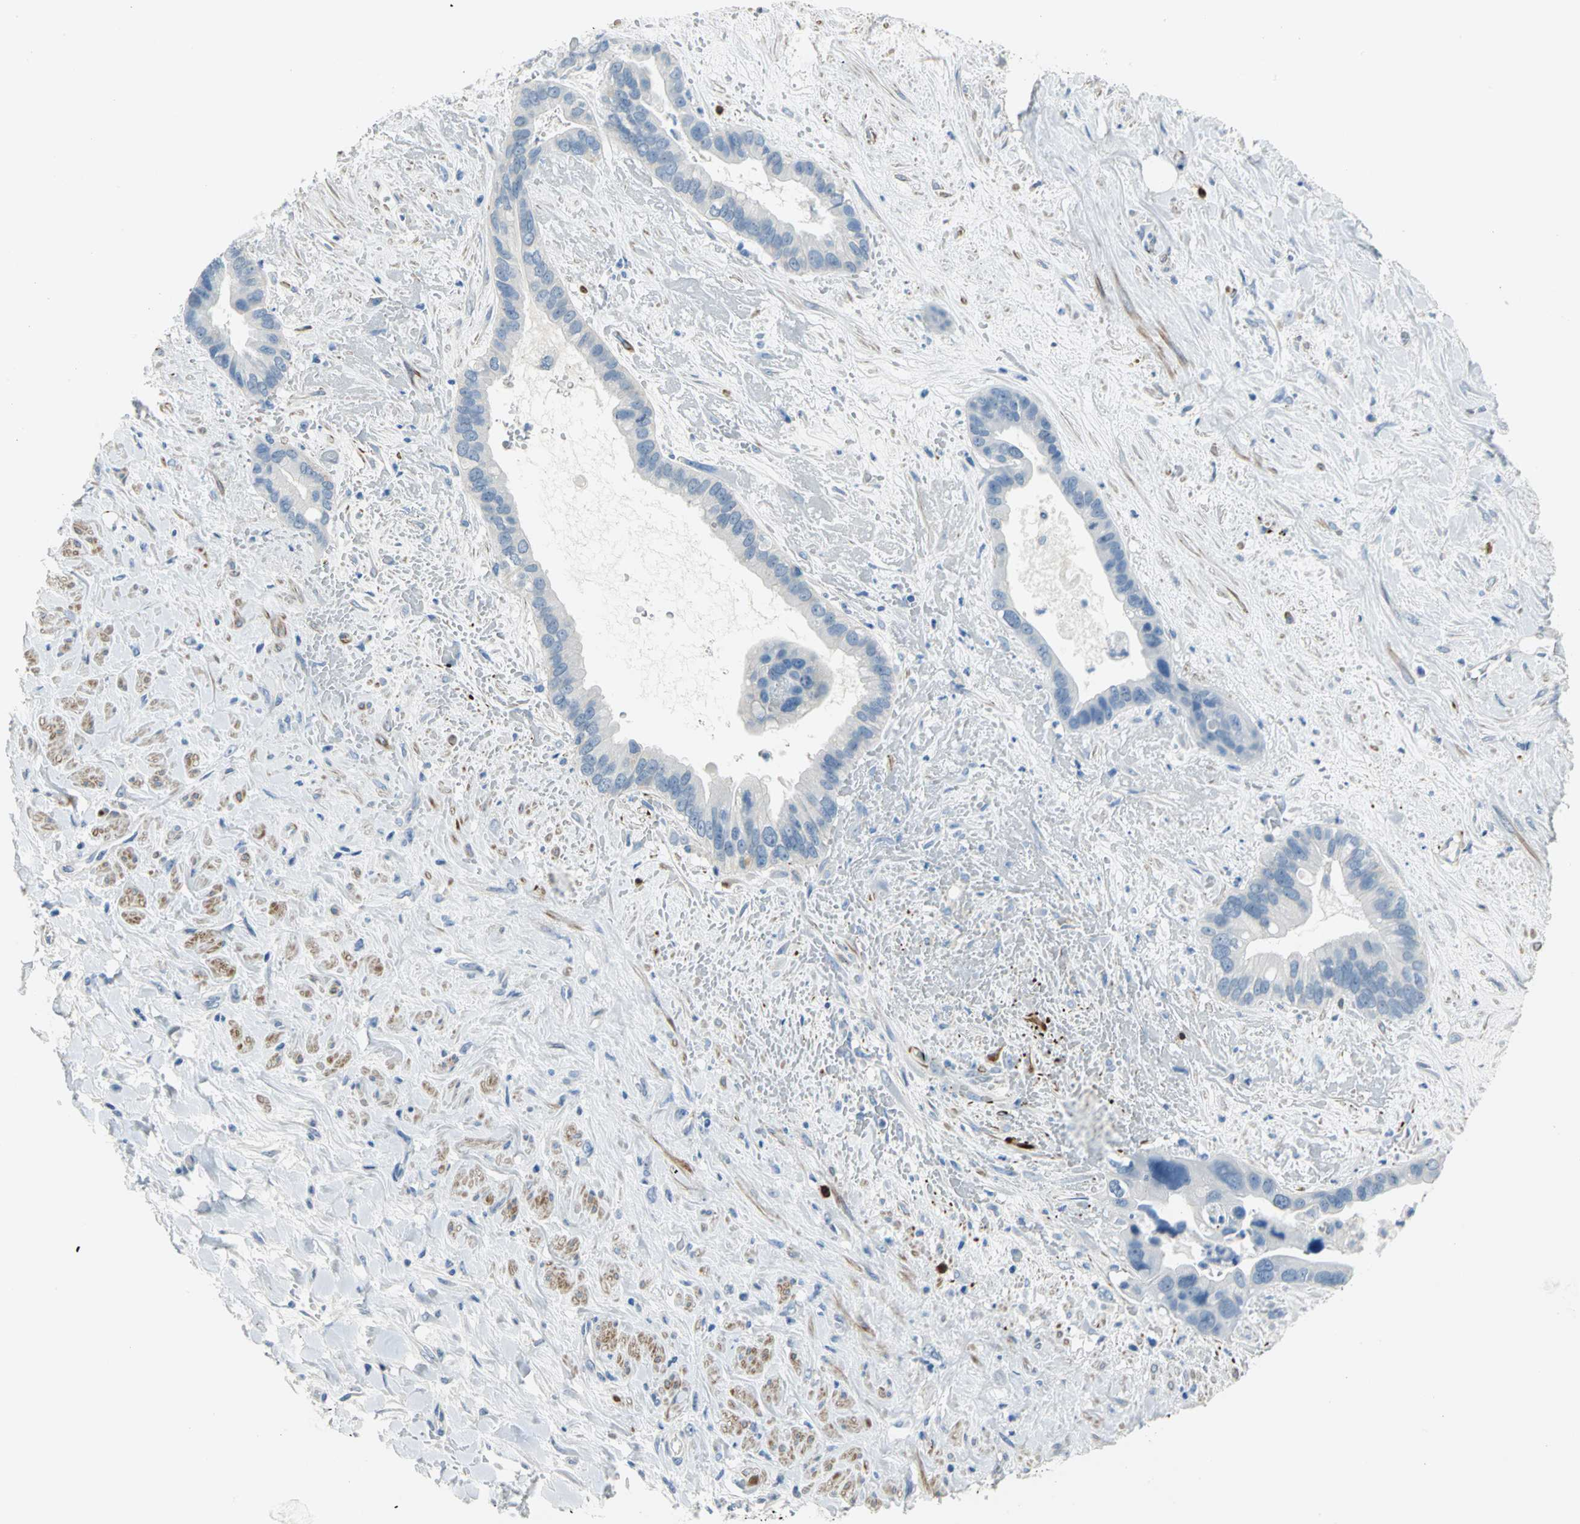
{"staining": {"intensity": "negative", "quantity": "none", "location": "none"}, "tissue": "liver cancer", "cell_type": "Tumor cells", "image_type": "cancer", "snomed": [{"axis": "morphology", "description": "Cholangiocarcinoma"}, {"axis": "topography", "description": "Liver"}], "caption": "The histopathology image shows no staining of tumor cells in liver cholangiocarcinoma. (DAB (3,3'-diaminobenzidine) IHC with hematoxylin counter stain).", "gene": "ALOX15", "patient": {"sex": "female", "age": 65}}